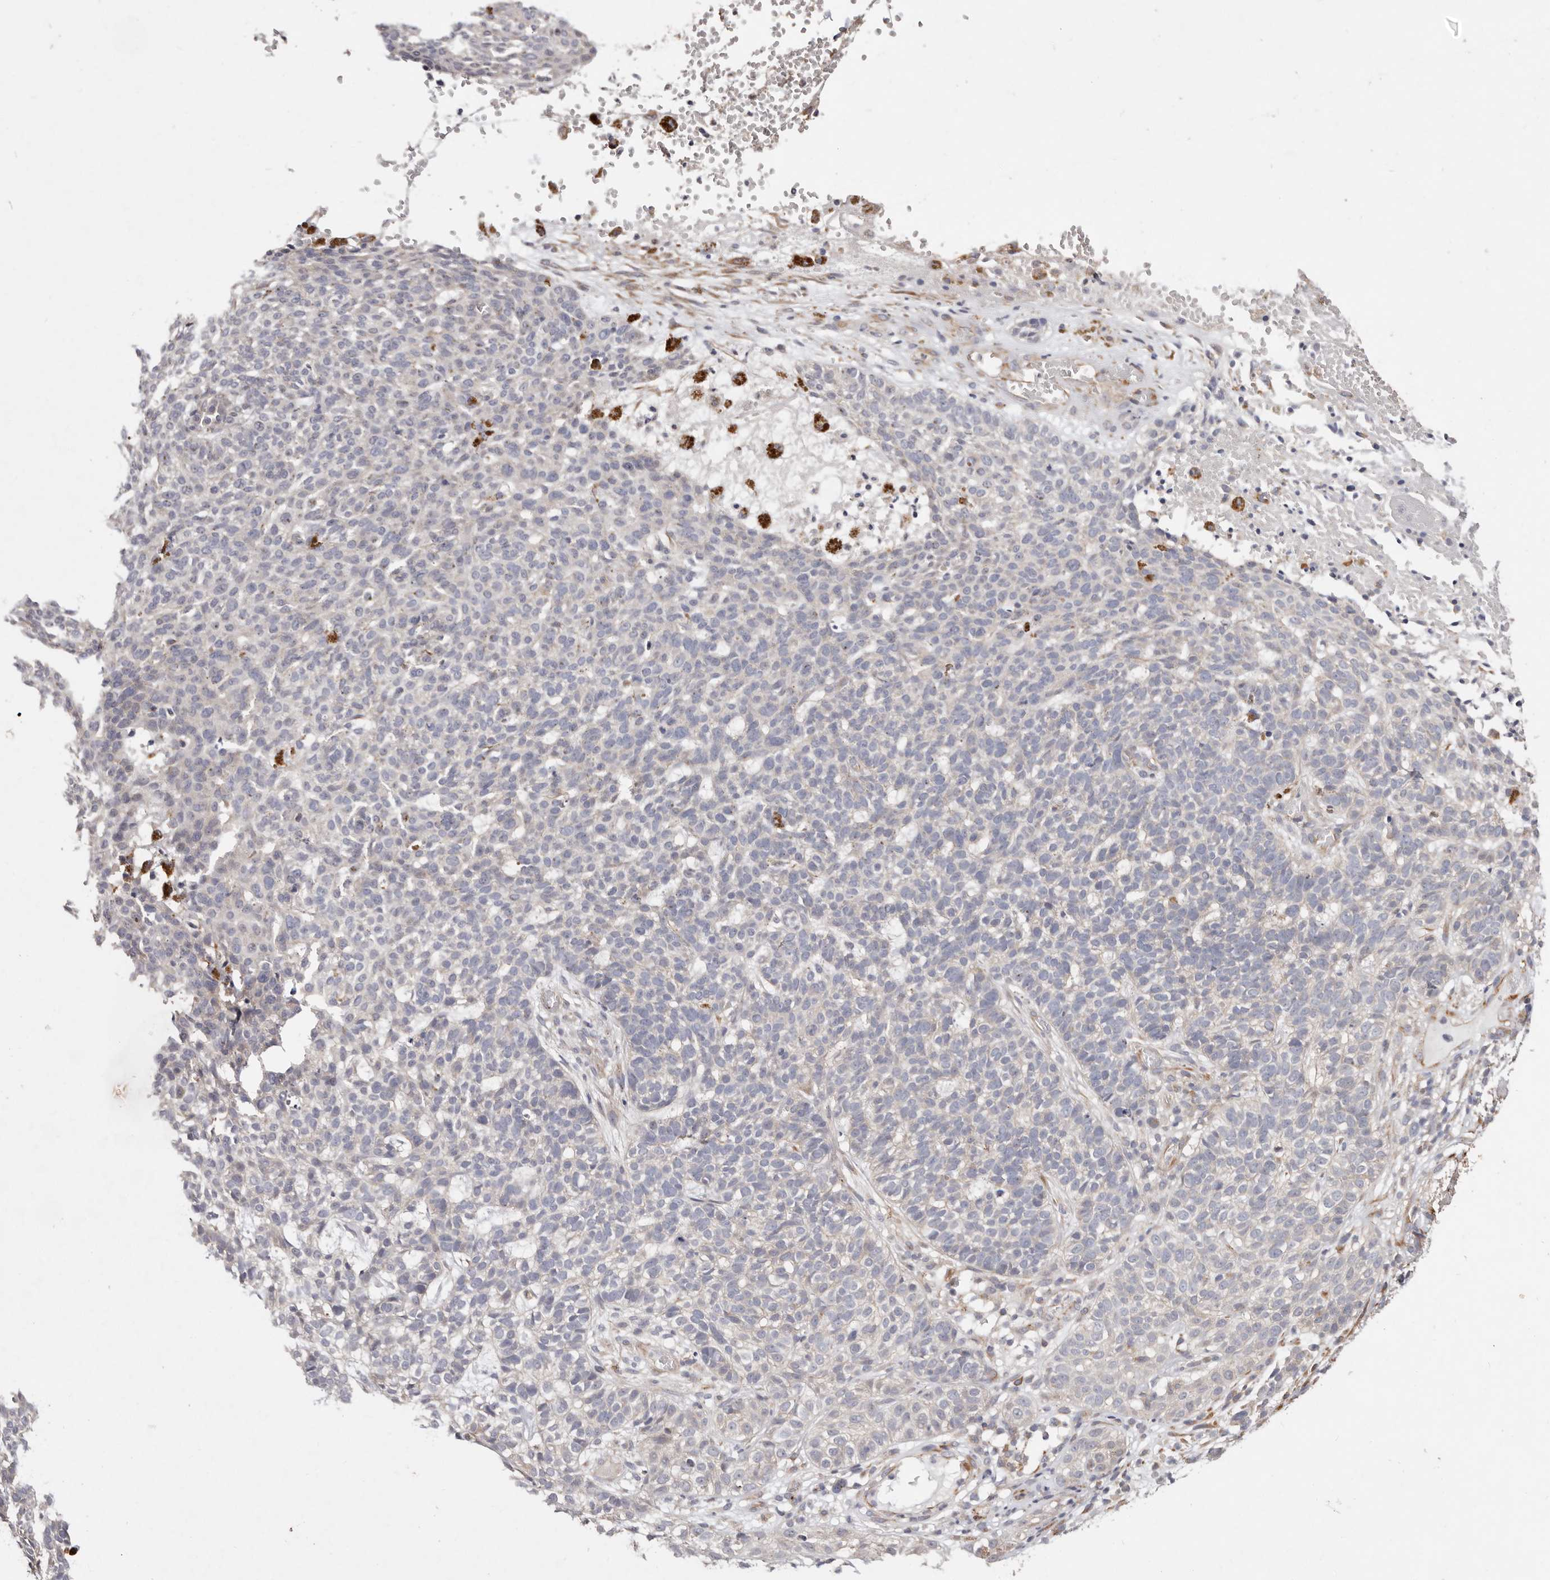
{"staining": {"intensity": "negative", "quantity": "none", "location": "none"}, "tissue": "skin cancer", "cell_type": "Tumor cells", "image_type": "cancer", "snomed": [{"axis": "morphology", "description": "Basal cell carcinoma"}, {"axis": "topography", "description": "Skin"}], "caption": "Immunohistochemistry photomicrograph of neoplastic tissue: human basal cell carcinoma (skin) stained with DAB shows no significant protein positivity in tumor cells.", "gene": "THBS3", "patient": {"sex": "male", "age": 85}}